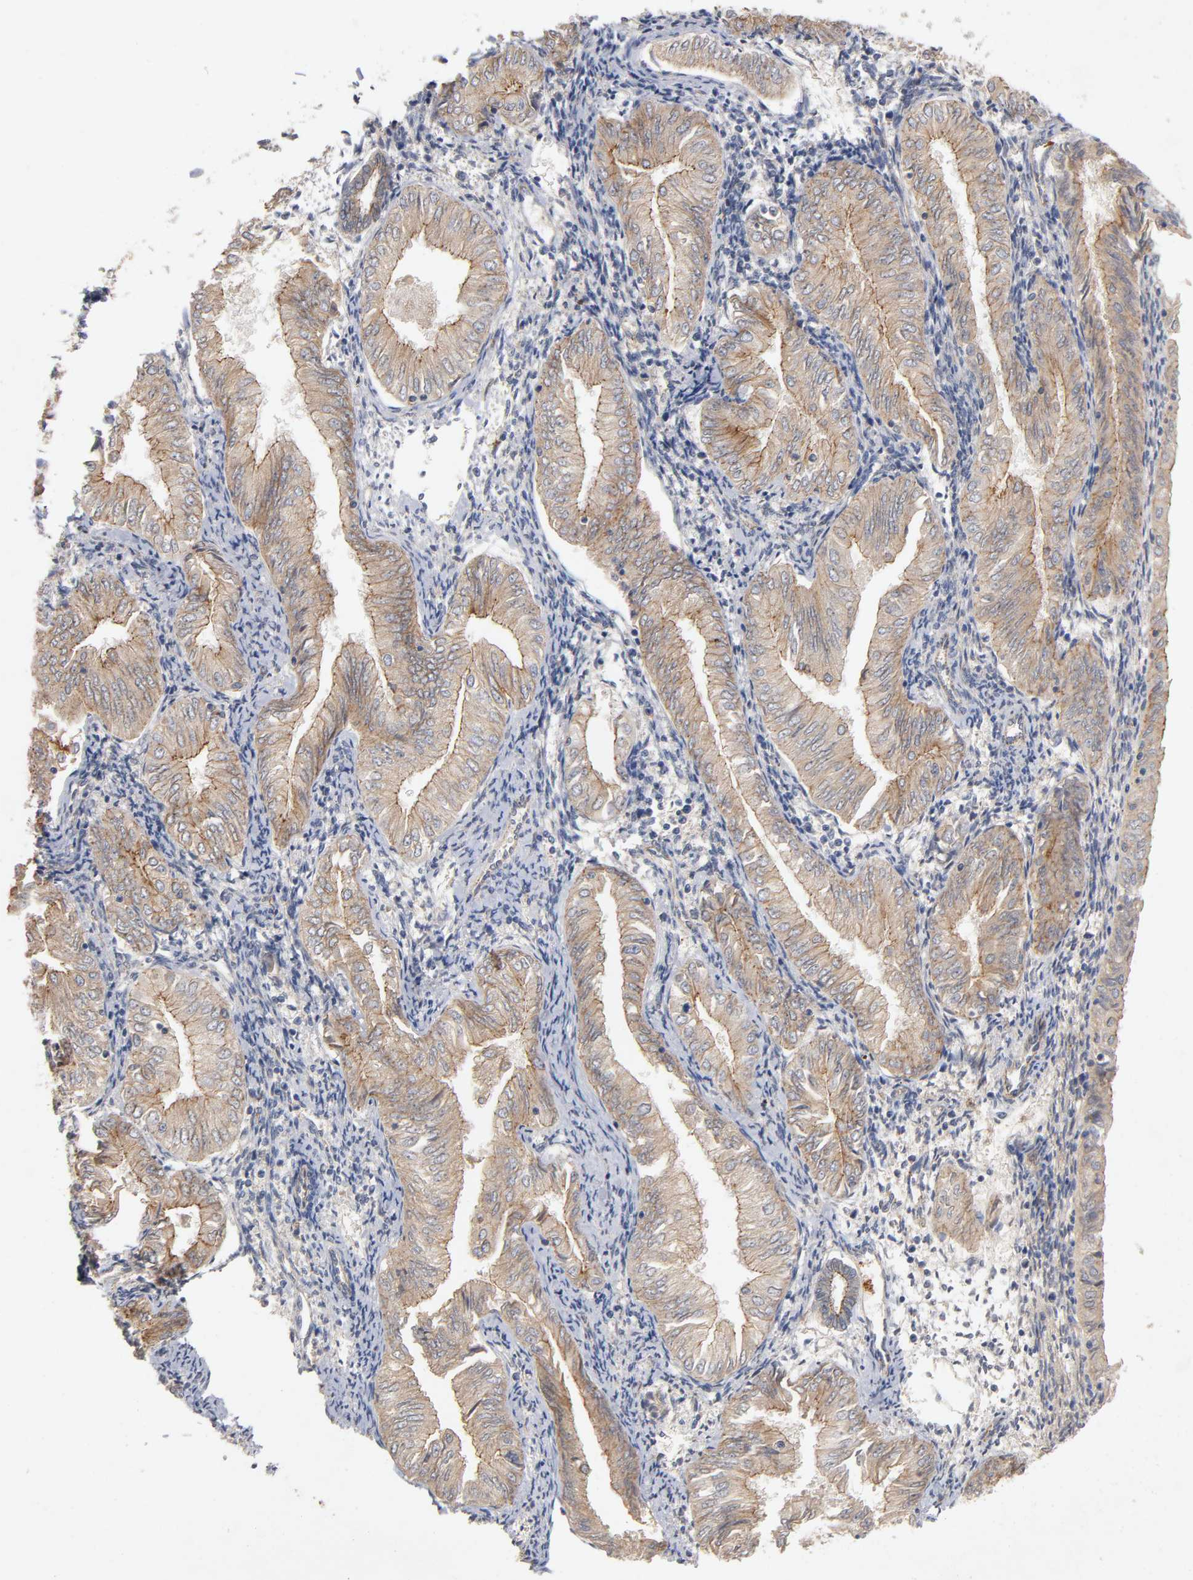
{"staining": {"intensity": "moderate", "quantity": ">75%", "location": "cytoplasmic/membranous"}, "tissue": "endometrial cancer", "cell_type": "Tumor cells", "image_type": "cancer", "snomed": [{"axis": "morphology", "description": "Adenocarcinoma, NOS"}, {"axis": "topography", "description": "Endometrium"}], "caption": "Tumor cells exhibit moderate cytoplasmic/membranous staining in approximately >75% of cells in endometrial cancer.", "gene": "PDZD11", "patient": {"sex": "female", "age": 53}}